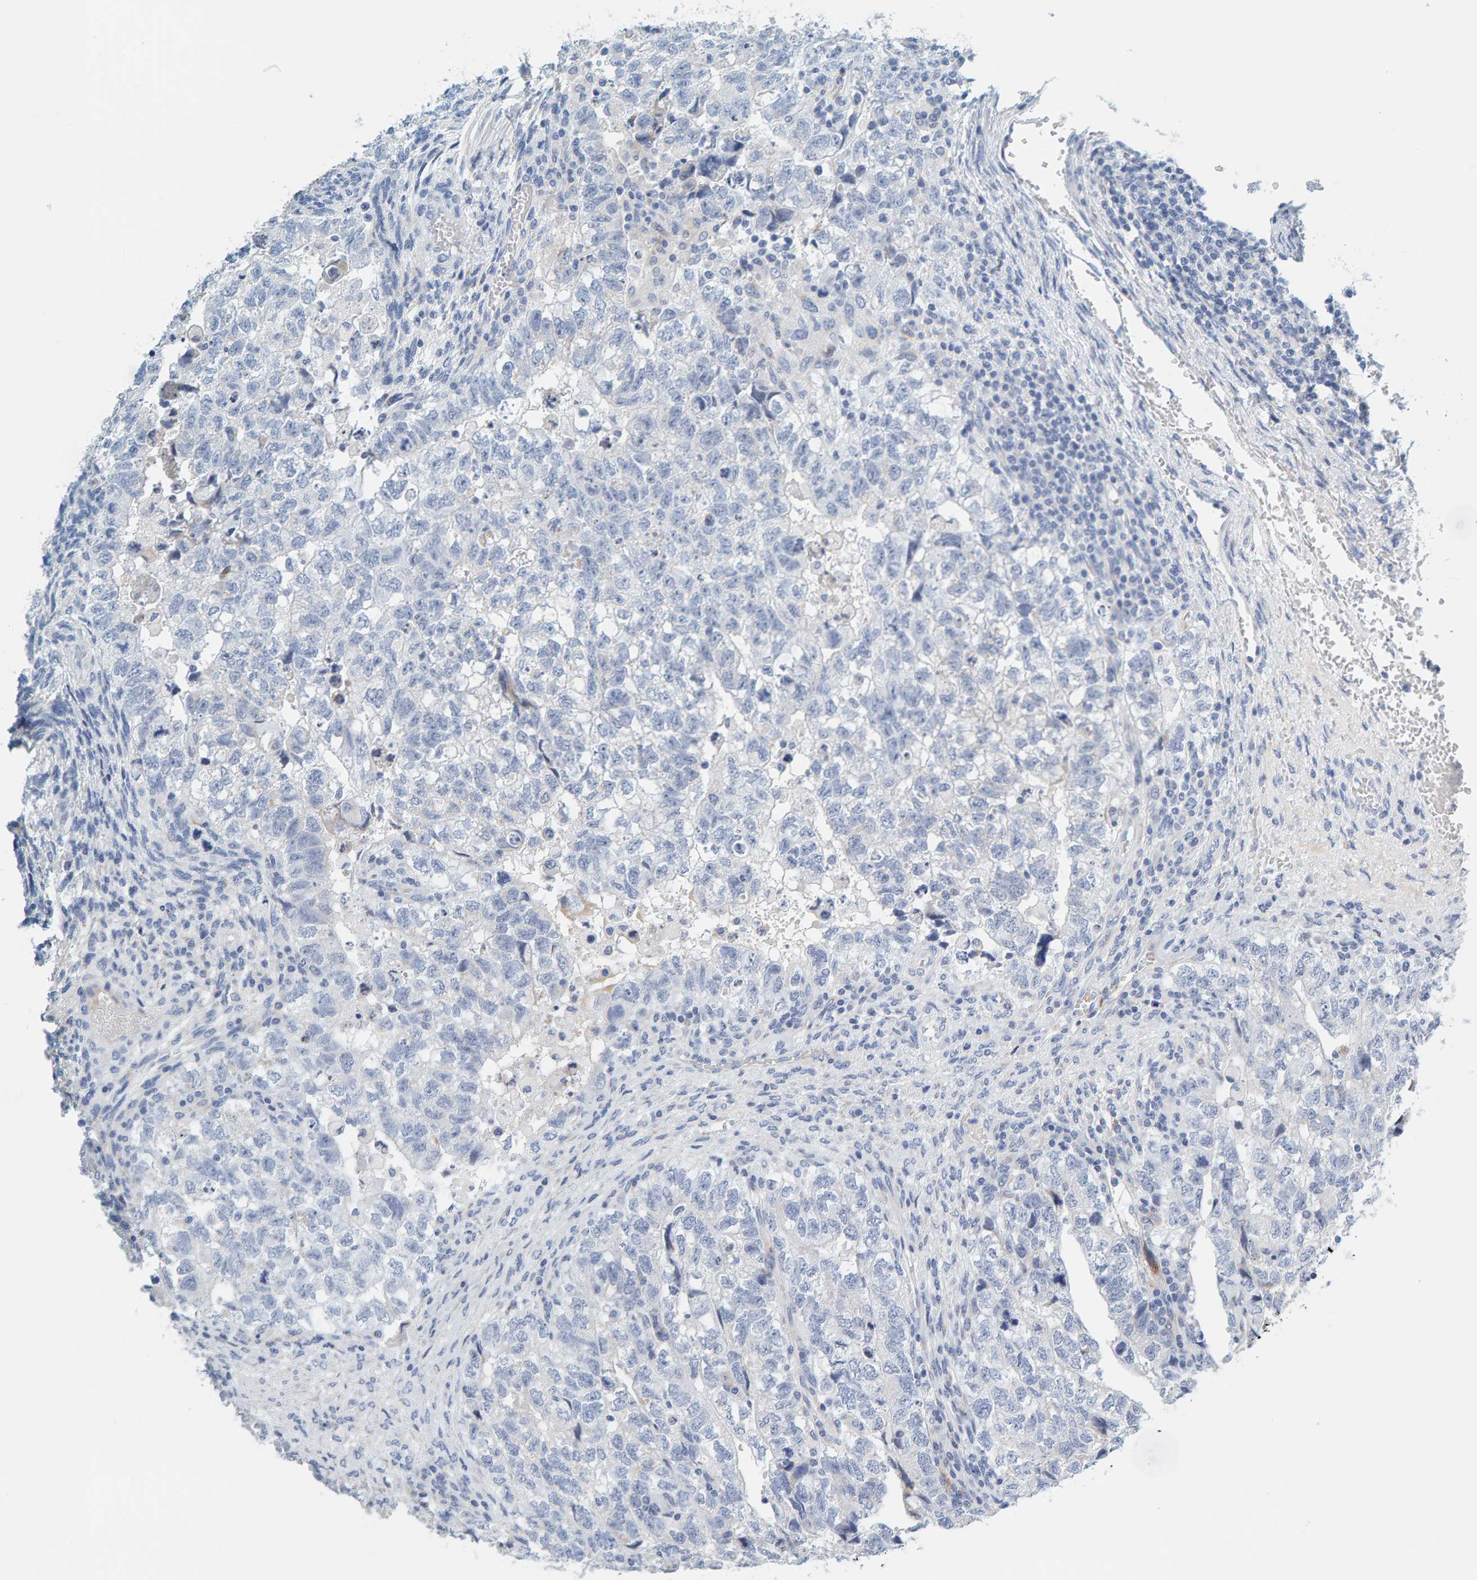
{"staining": {"intensity": "negative", "quantity": "none", "location": "none"}, "tissue": "testis cancer", "cell_type": "Tumor cells", "image_type": "cancer", "snomed": [{"axis": "morphology", "description": "Carcinoma, Embryonal, NOS"}, {"axis": "topography", "description": "Testis"}], "caption": "Photomicrograph shows no significant protein staining in tumor cells of testis cancer (embryonal carcinoma).", "gene": "MOG", "patient": {"sex": "male", "age": 36}}